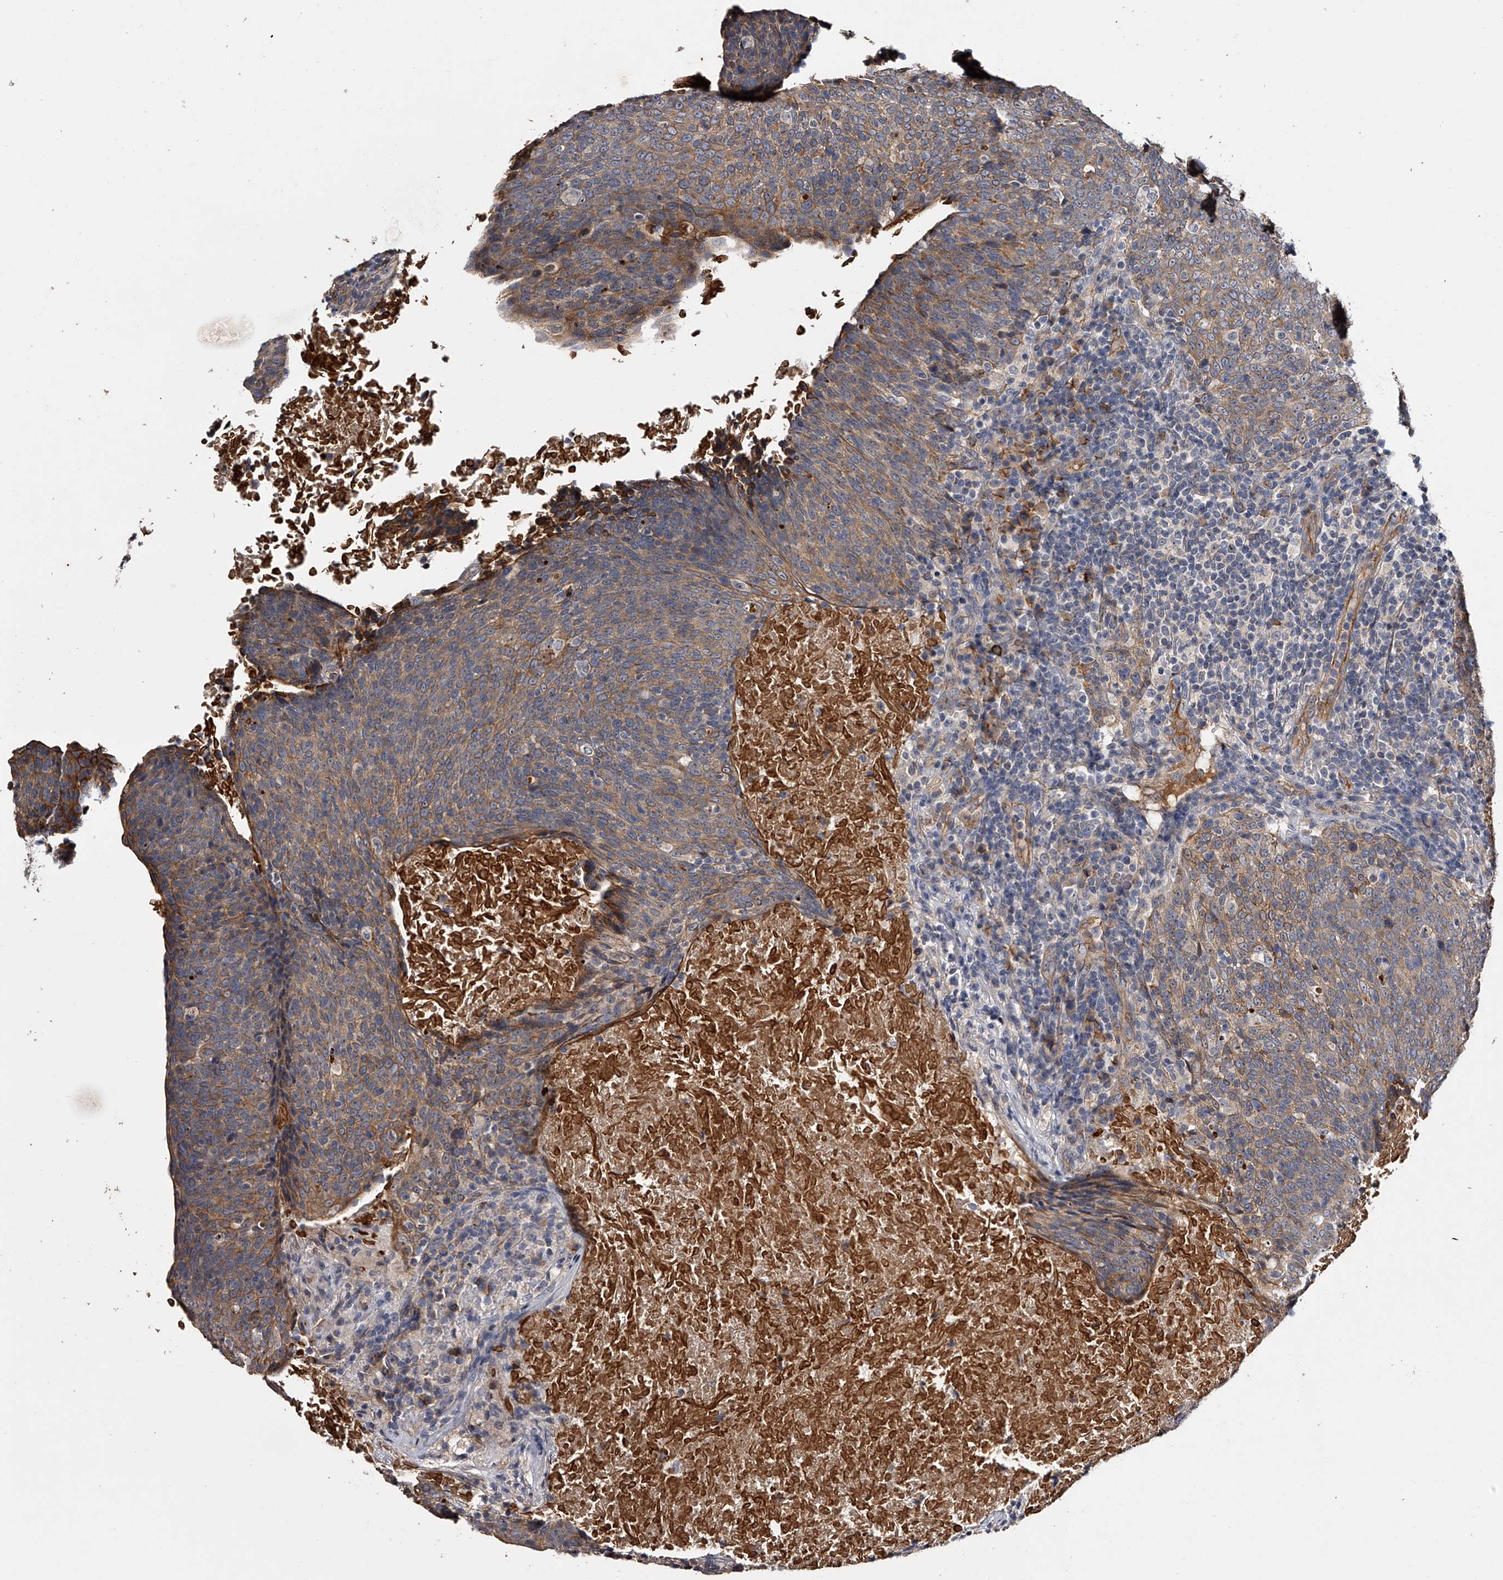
{"staining": {"intensity": "moderate", "quantity": ">75%", "location": "cytoplasmic/membranous"}, "tissue": "head and neck cancer", "cell_type": "Tumor cells", "image_type": "cancer", "snomed": [{"axis": "morphology", "description": "Squamous cell carcinoma, NOS"}, {"axis": "morphology", "description": "Squamous cell carcinoma, metastatic, NOS"}, {"axis": "topography", "description": "Lymph node"}, {"axis": "topography", "description": "Head-Neck"}], "caption": "An immunohistochemistry histopathology image of neoplastic tissue is shown. Protein staining in brown highlights moderate cytoplasmic/membranous positivity in head and neck cancer within tumor cells.", "gene": "MDN1", "patient": {"sex": "male", "age": 62}}